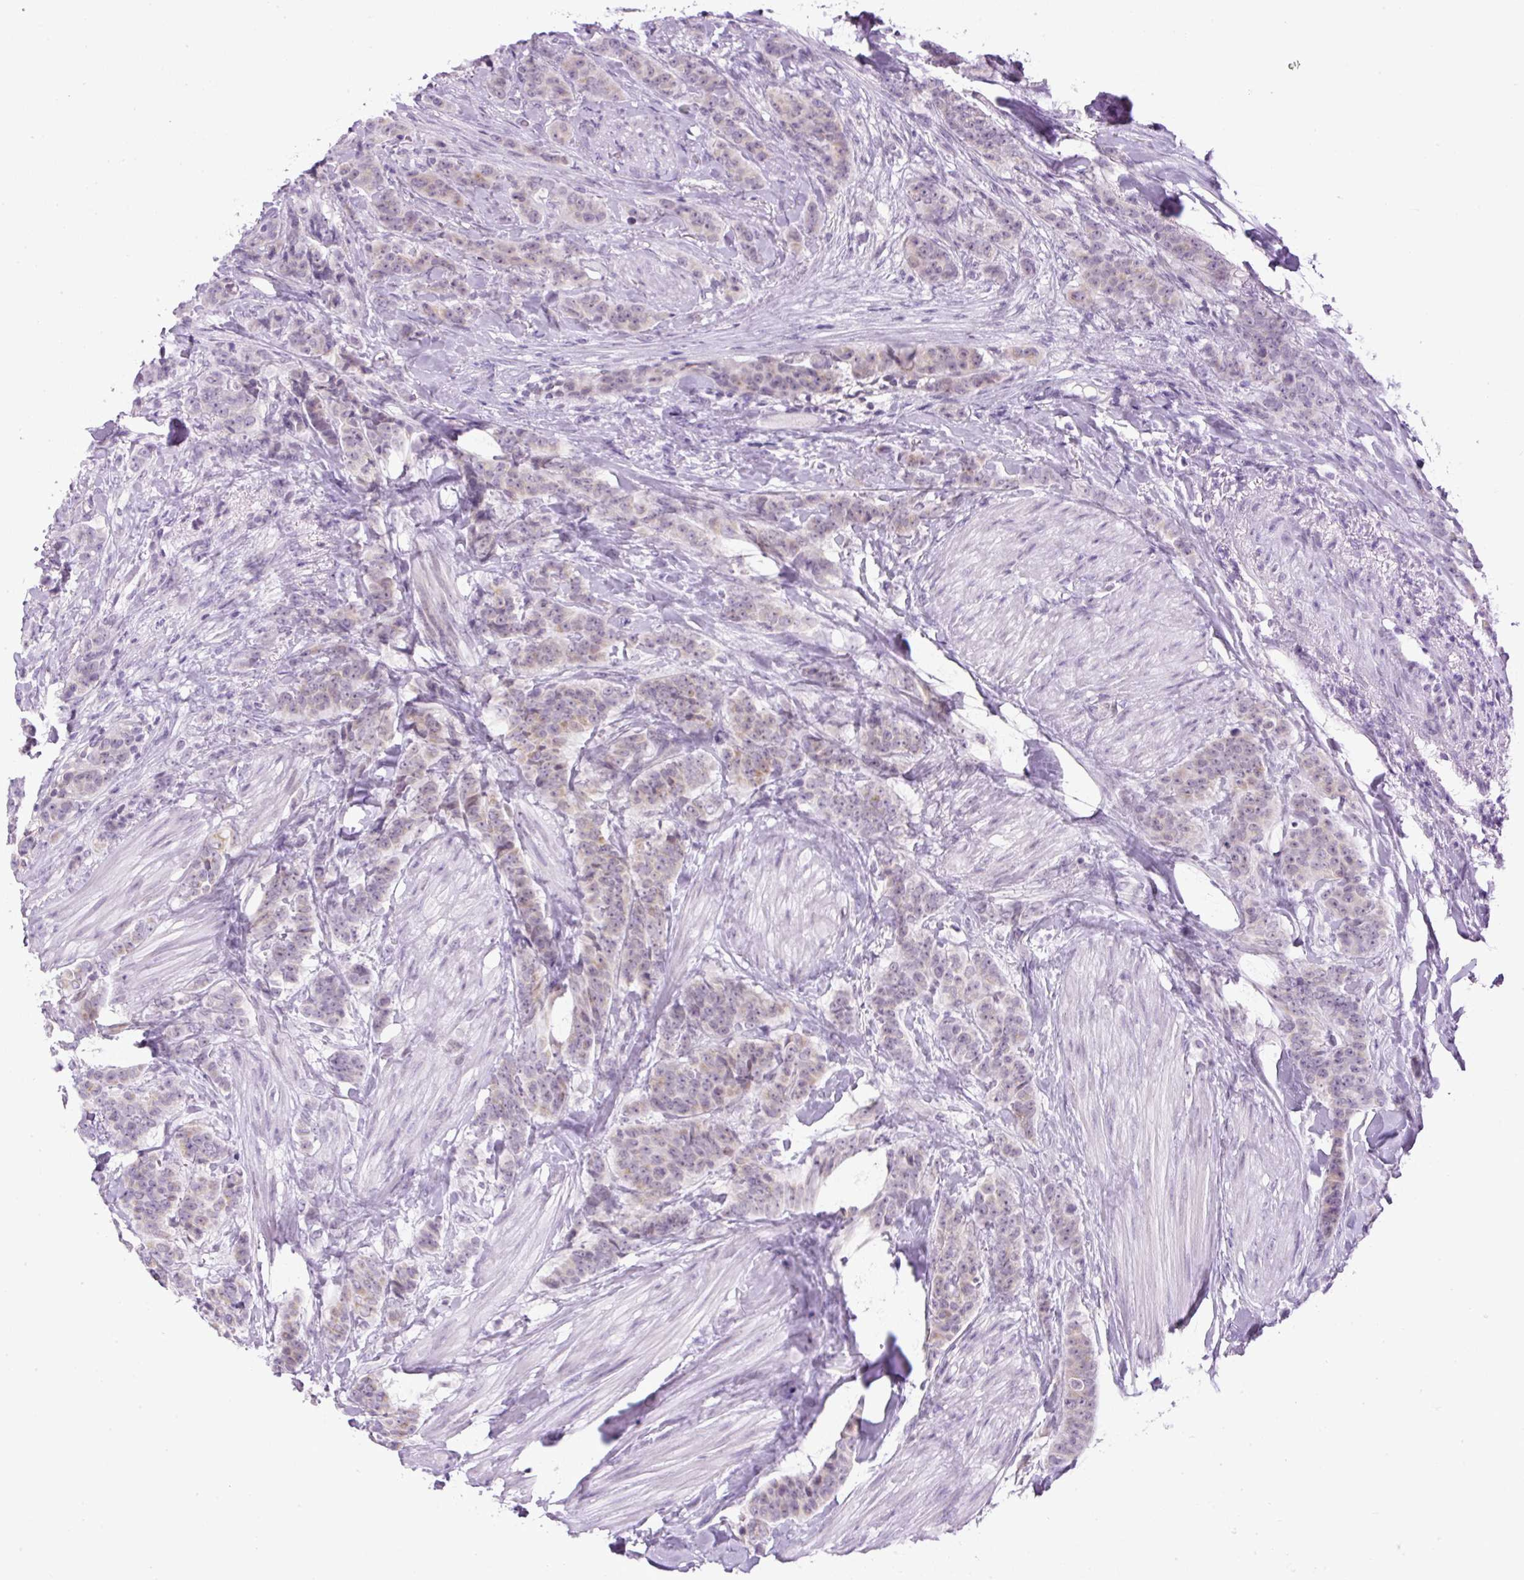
{"staining": {"intensity": "negative", "quantity": "none", "location": "none"}, "tissue": "breast cancer", "cell_type": "Tumor cells", "image_type": "cancer", "snomed": [{"axis": "morphology", "description": "Duct carcinoma"}, {"axis": "topography", "description": "Breast"}], "caption": "A high-resolution micrograph shows IHC staining of invasive ductal carcinoma (breast), which reveals no significant expression in tumor cells.", "gene": "RHBDD2", "patient": {"sex": "female", "age": 40}}